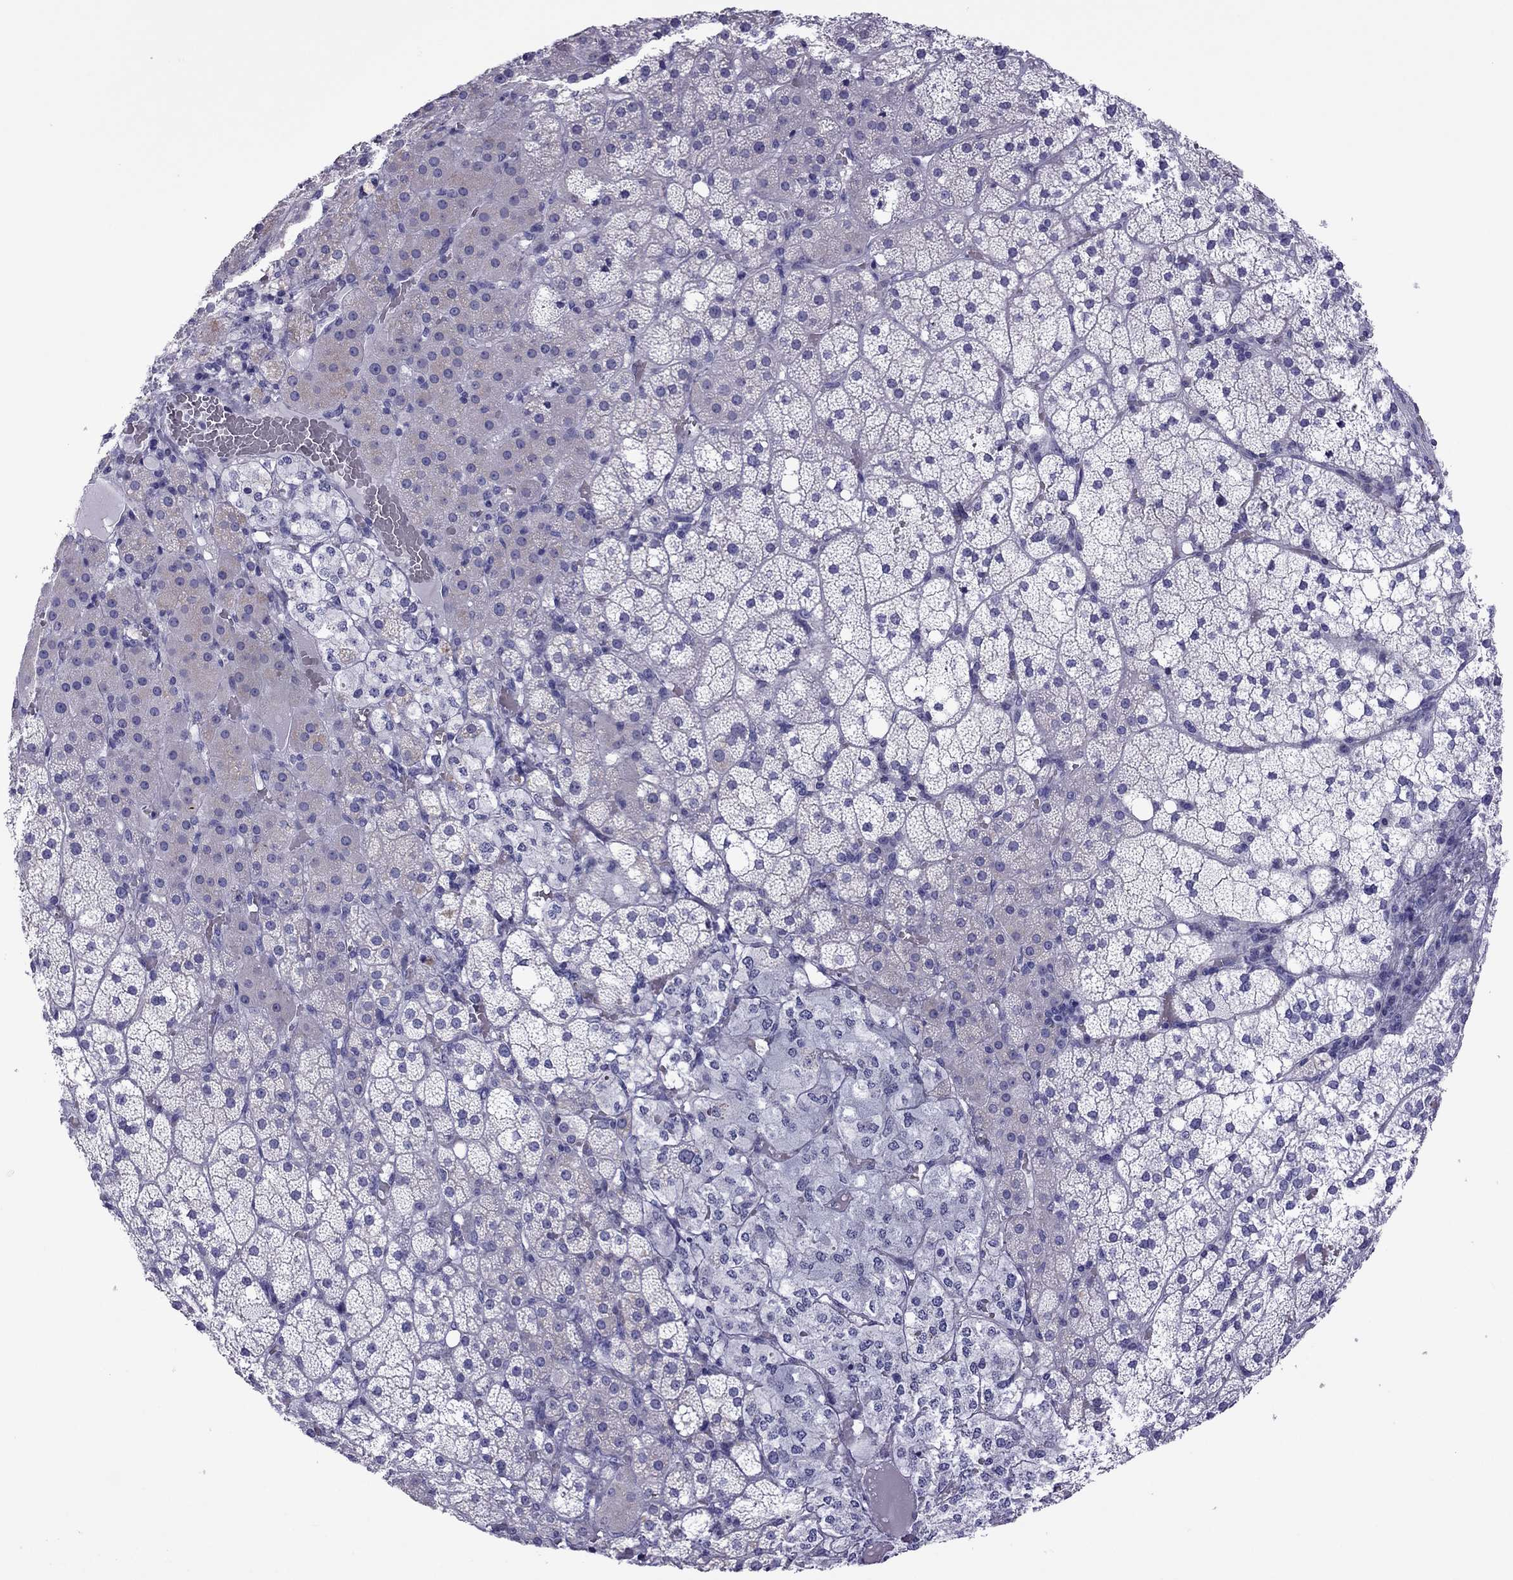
{"staining": {"intensity": "negative", "quantity": "none", "location": "none"}, "tissue": "adrenal gland", "cell_type": "Glandular cells", "image_type": "normal", "snomed": [{"axis": "morphology", "description": "Normal tissue, NOS"}, {"axis": "topography", "description": "Adrenal gland"}], "caption": "The immunohistochemistry image has no significant staining in glandular cells of adrenal gland. (Immunohistochemistry, brightfield microscopy, high magnification).", "gene": "MYL11", "patient": {"sex": "male", "age": 53}}